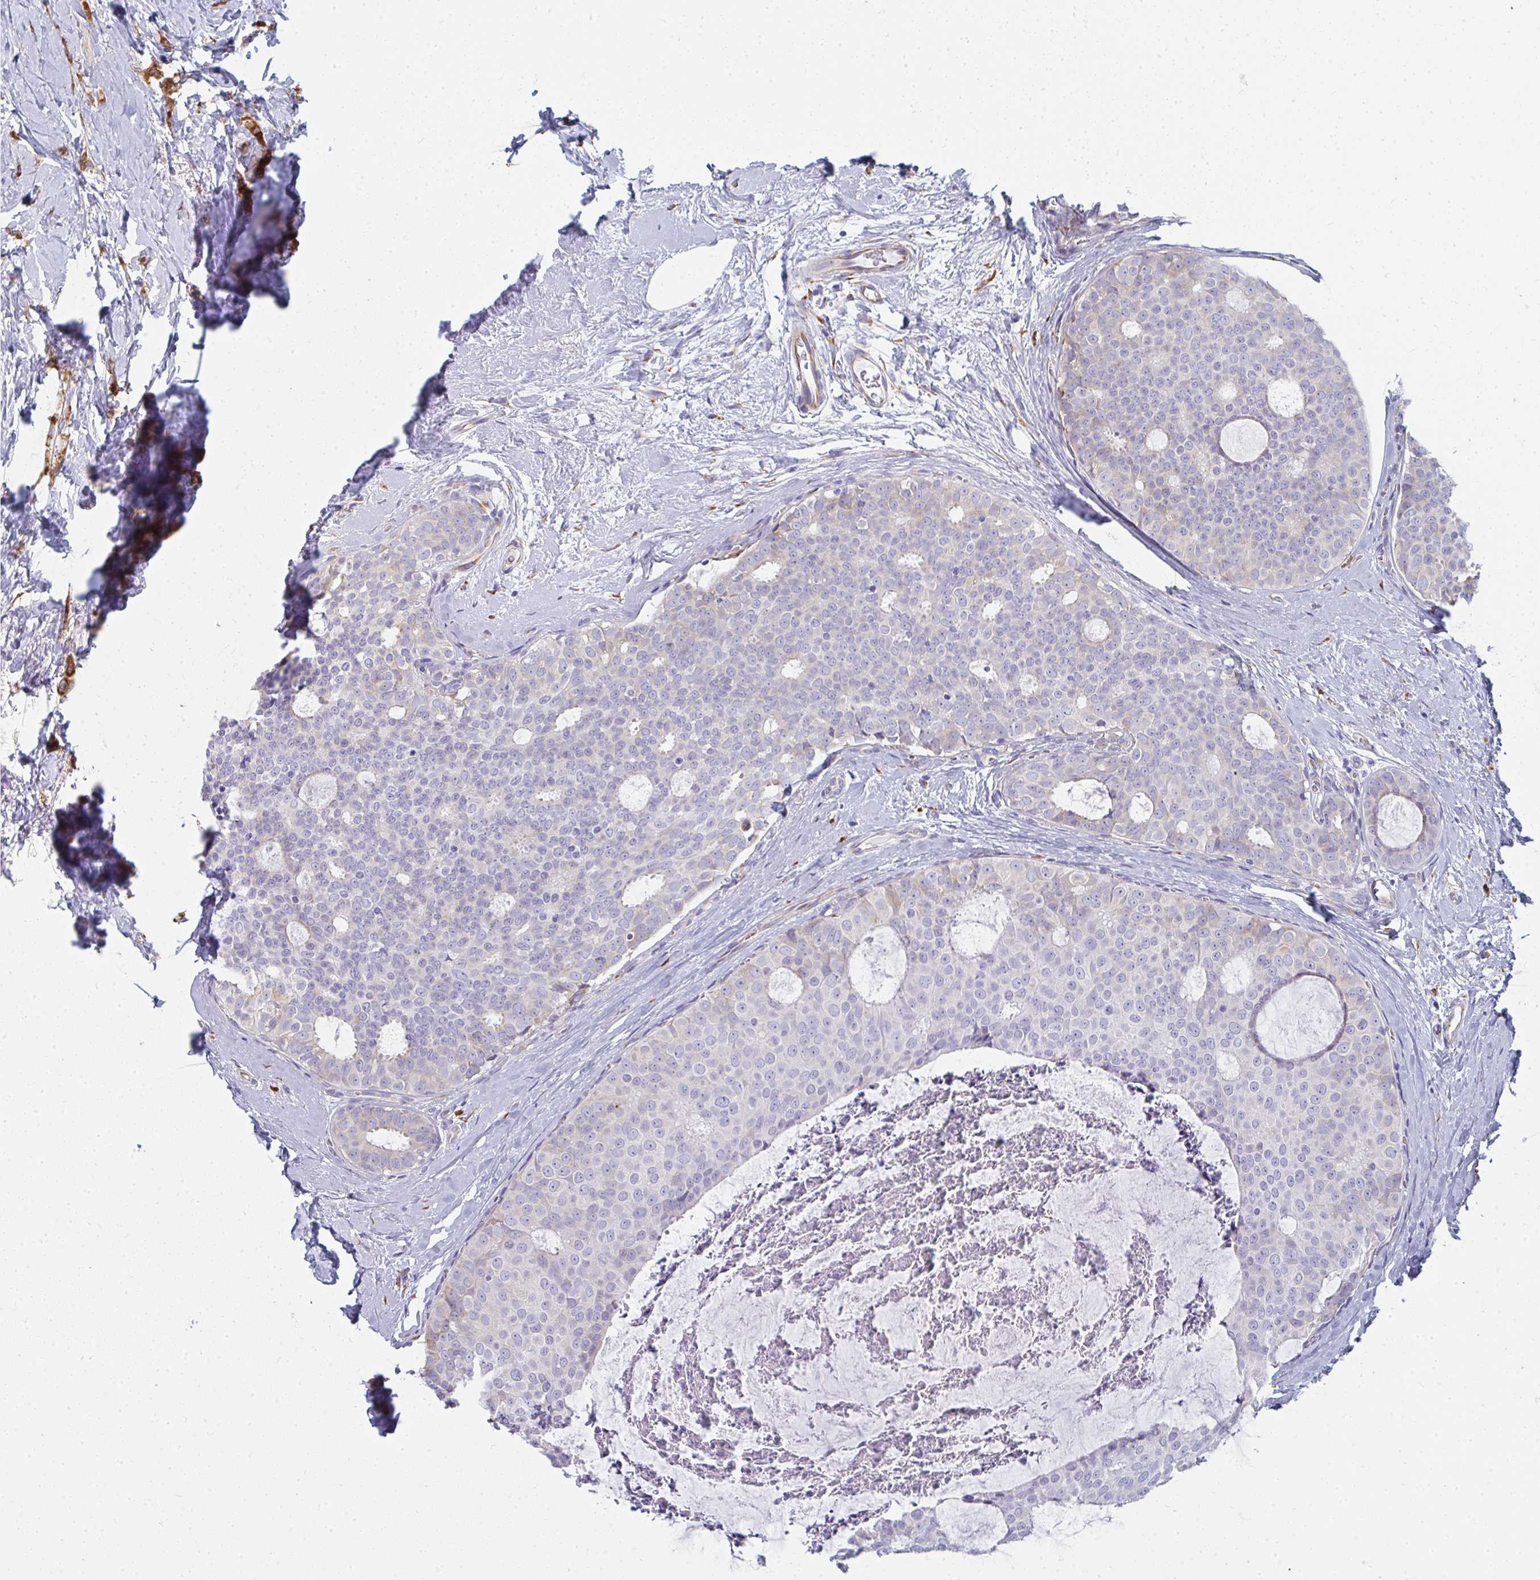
{"staining": {"intensity": "weak", "quantity": "<25%", "location": "cytoplasmic/membranous"}, "tissue": "breast cancer", "cell_type": "Tumor cells", "image_type": "cancer", "snomed": [{"axis": "morphology", "description": "Duct carcinoma"}, {"axis": "topography", "description": "Breast"}], "caption": "IHC histopathology image of human breast cancer (intraductal carcinoma) stained for a protein (brown), which shows no expression in tumor cells.", "gene": "SHROOM1", "patient": {"sex": "female", "age": 45}}